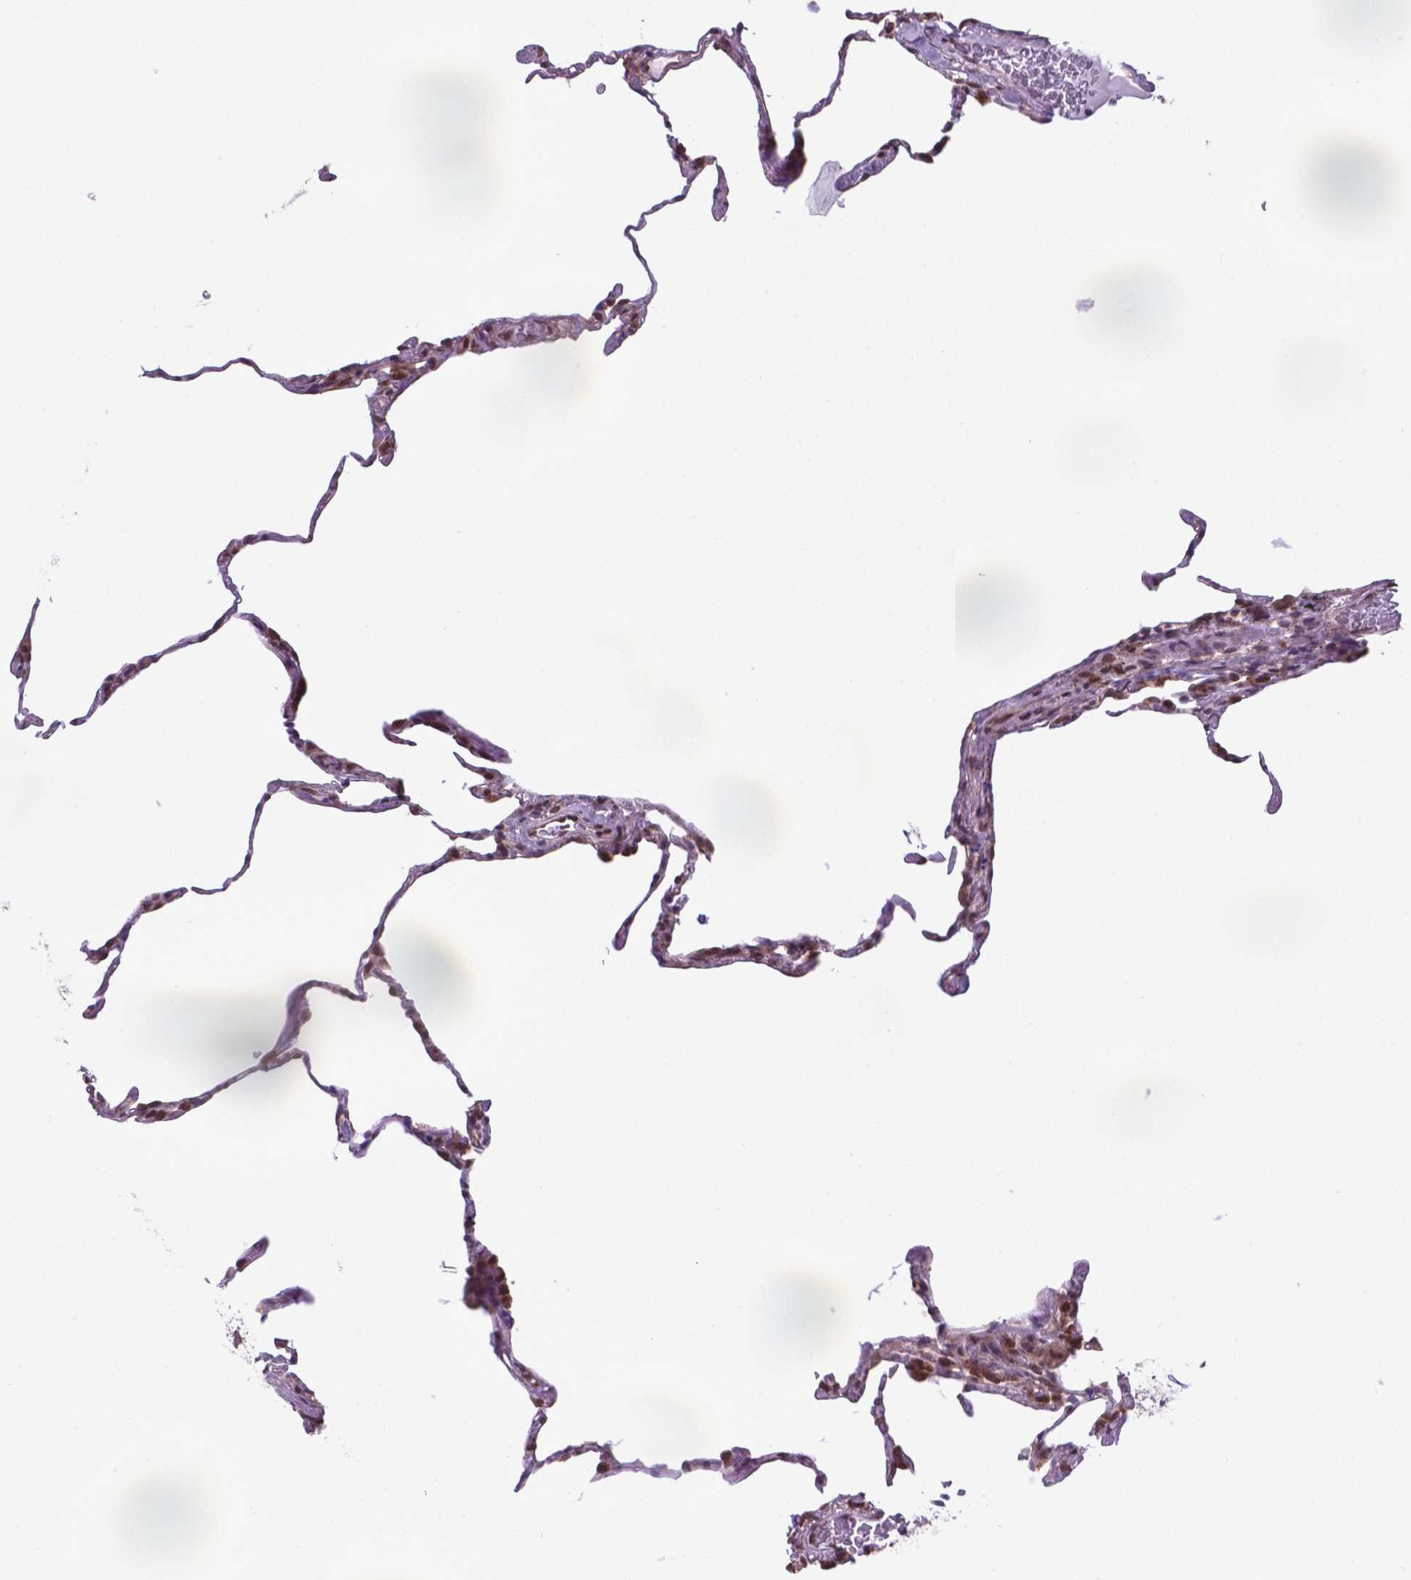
{"staining": {"intensity": "strong", "quantity": "<25%", "location": "cytoplasmic/membranous,nuclear"}, "tissue": "lung", "cell_type": "Alveolar cells", "image_type": "normal", "snomed": [{"axis": "morphology", "description": "Normal tissue, NOS"}, {"axis": "topography", "description": "Lung"}], "caption": "Unremarkable lung was stained to show a protein in brown. There is medium levels of strong cytoplasmic/membranous,nuclear positivity in approximately <25% of alveolar cells. (Stains: DAB (3,3'-diaminobenzidine) in brown, nuclei in blue, Microscopy: brightfield microscopy at high magnification).", "gene": "ENSG00000269590", "patient": {"sex": "female", "age": 57}}